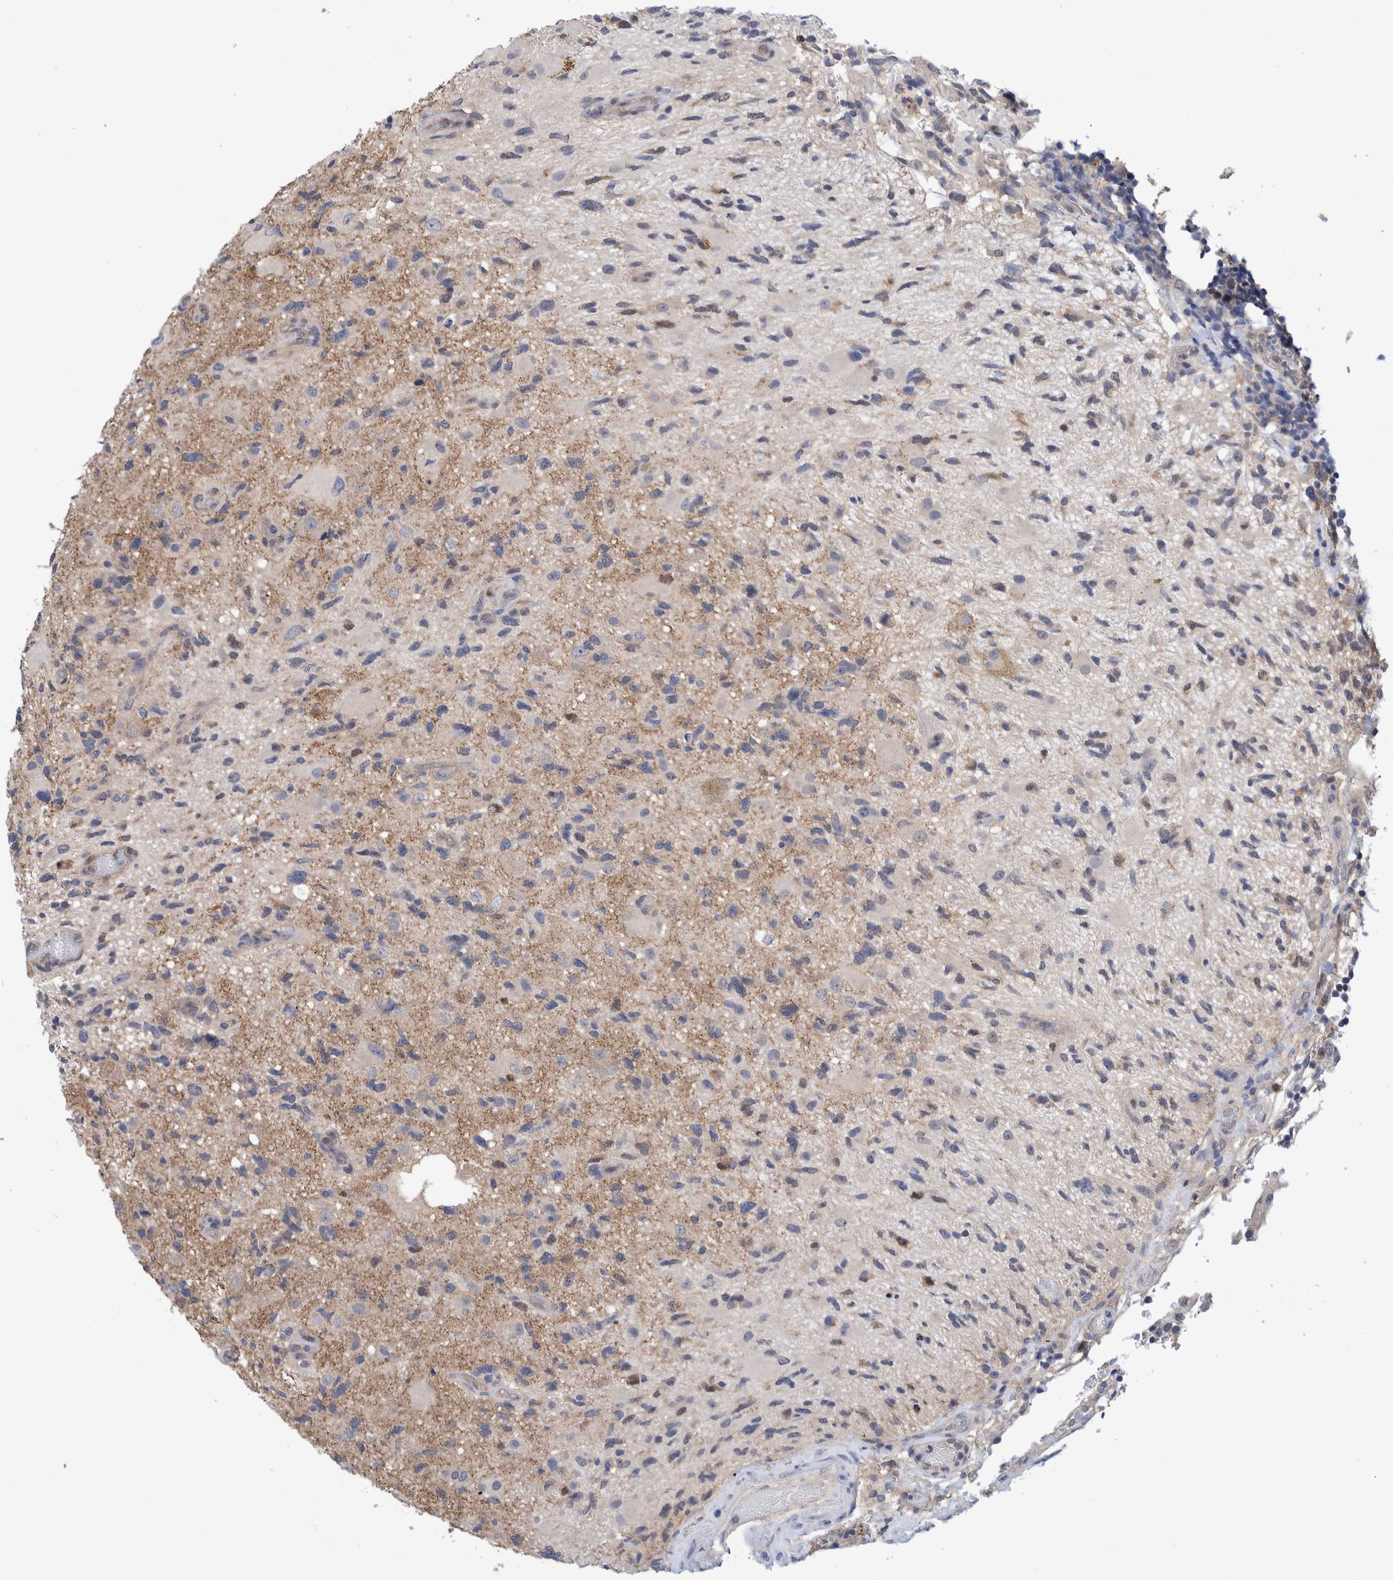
{"staining": {"intensity": "negative", "quantity": "none", "location": "none"}, "tissue": "glioma", "cell_type": "Tumor cells", "image_type": "cancer", "snomed": [{"axis": "morphology", "description": "Glioma, malignant, High grade"}, {"axis": "topography", "description": "Brain"}], "caption": "Immunohistochemical staining of glioma reveals no significant expression in tumor cells.", "gene": "PFAS", "patient": {"sex": "male", "age": 33}}